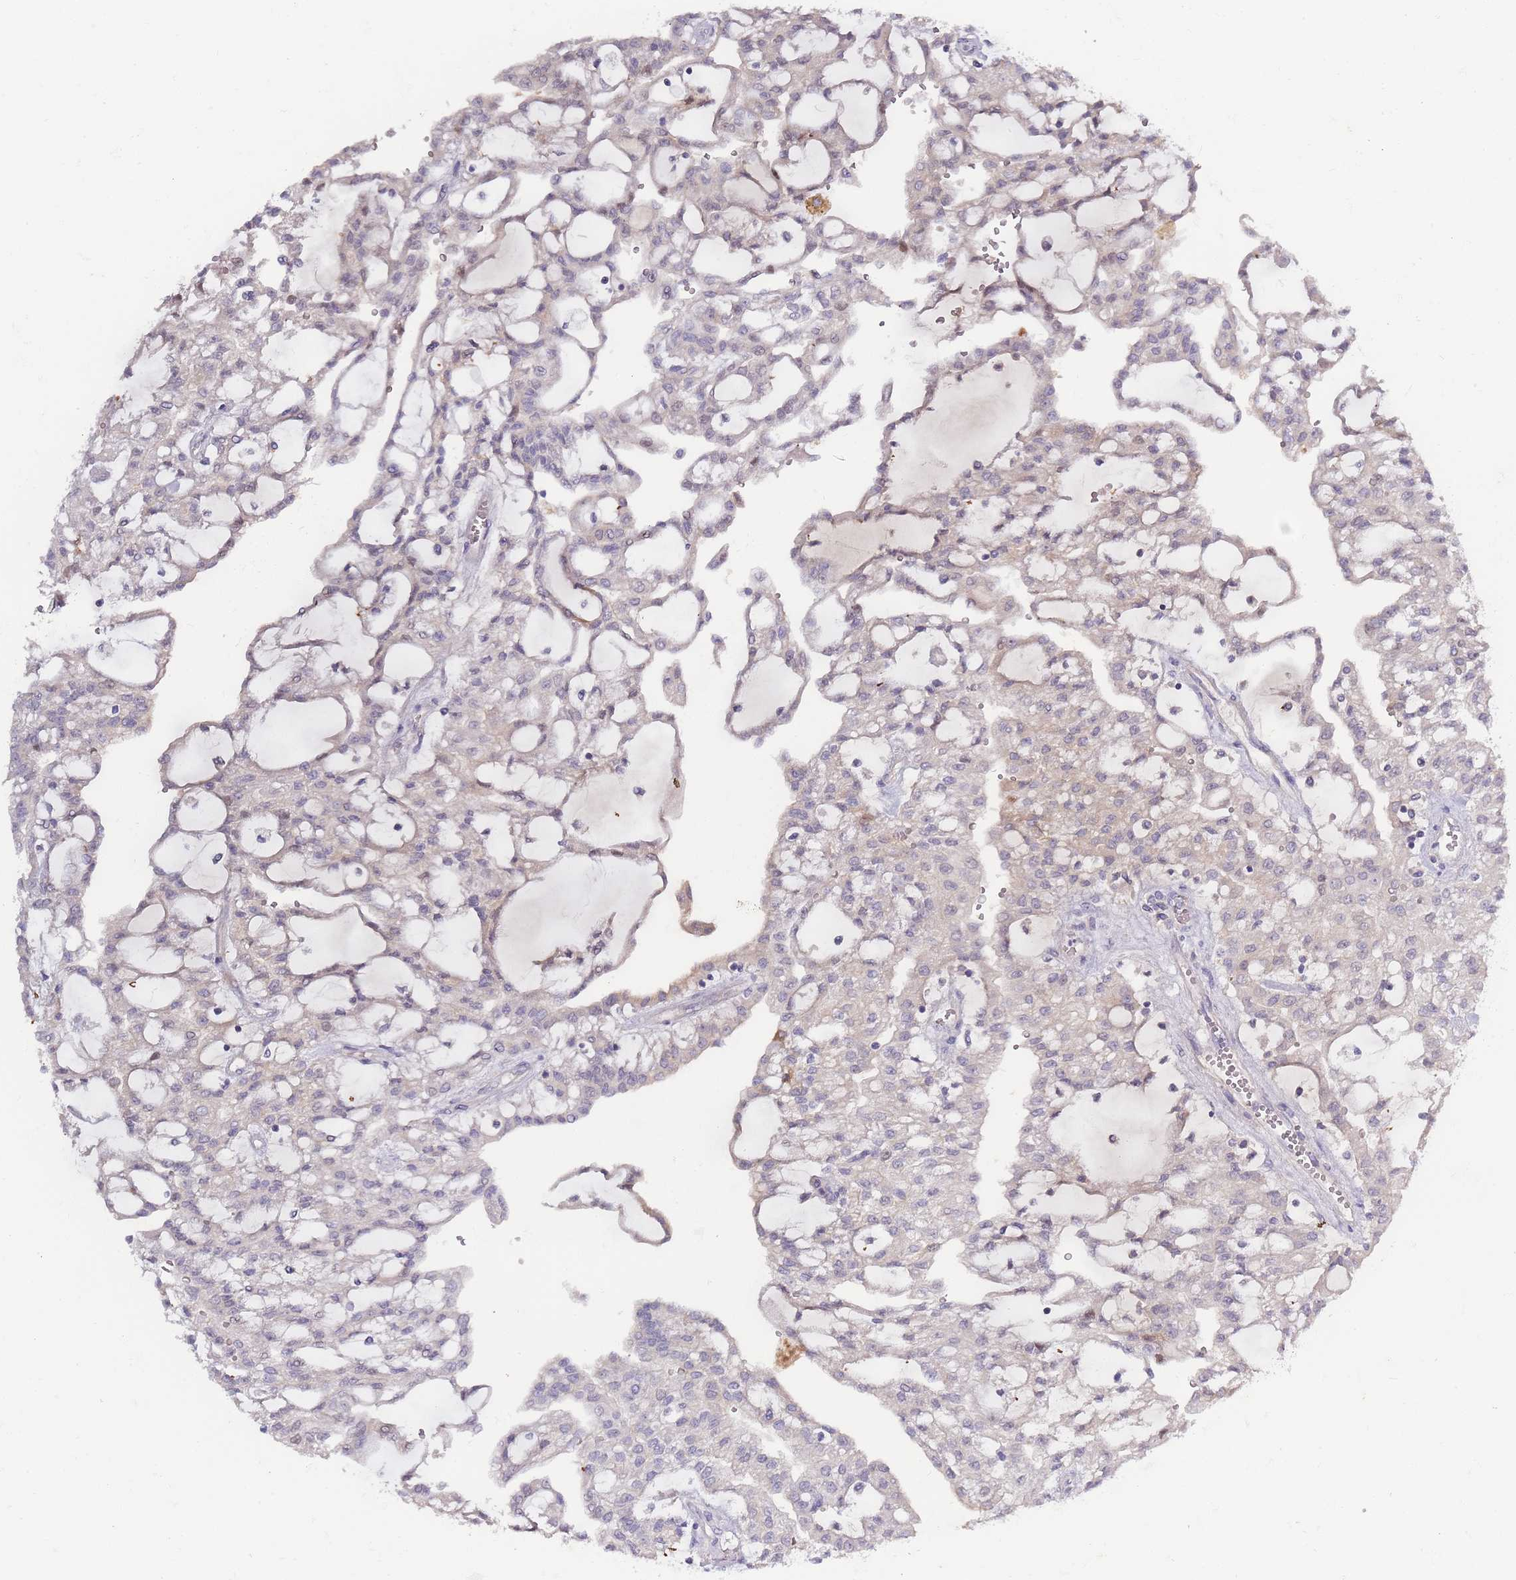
{"staining": {"intensity": "weak", "quantity": "<25%", "location": "cytoplasmic/membranous"}, "tissue": "renal cancer", "cell_type": "Tumor cells", "image_type": "cancer", "snomed": [{"axis": "morphology", "description": "Adenocarcinoma, NOS"}, {"axis": "topography", "description": "Kidney"}], "caption": "An immunohistochemistry histopathology image of renal cancer is shown. There is no staining in tumor cells of renal cancer.", "gene": "SPHKAP", "patient": {"sex": "male", "age": 63}}